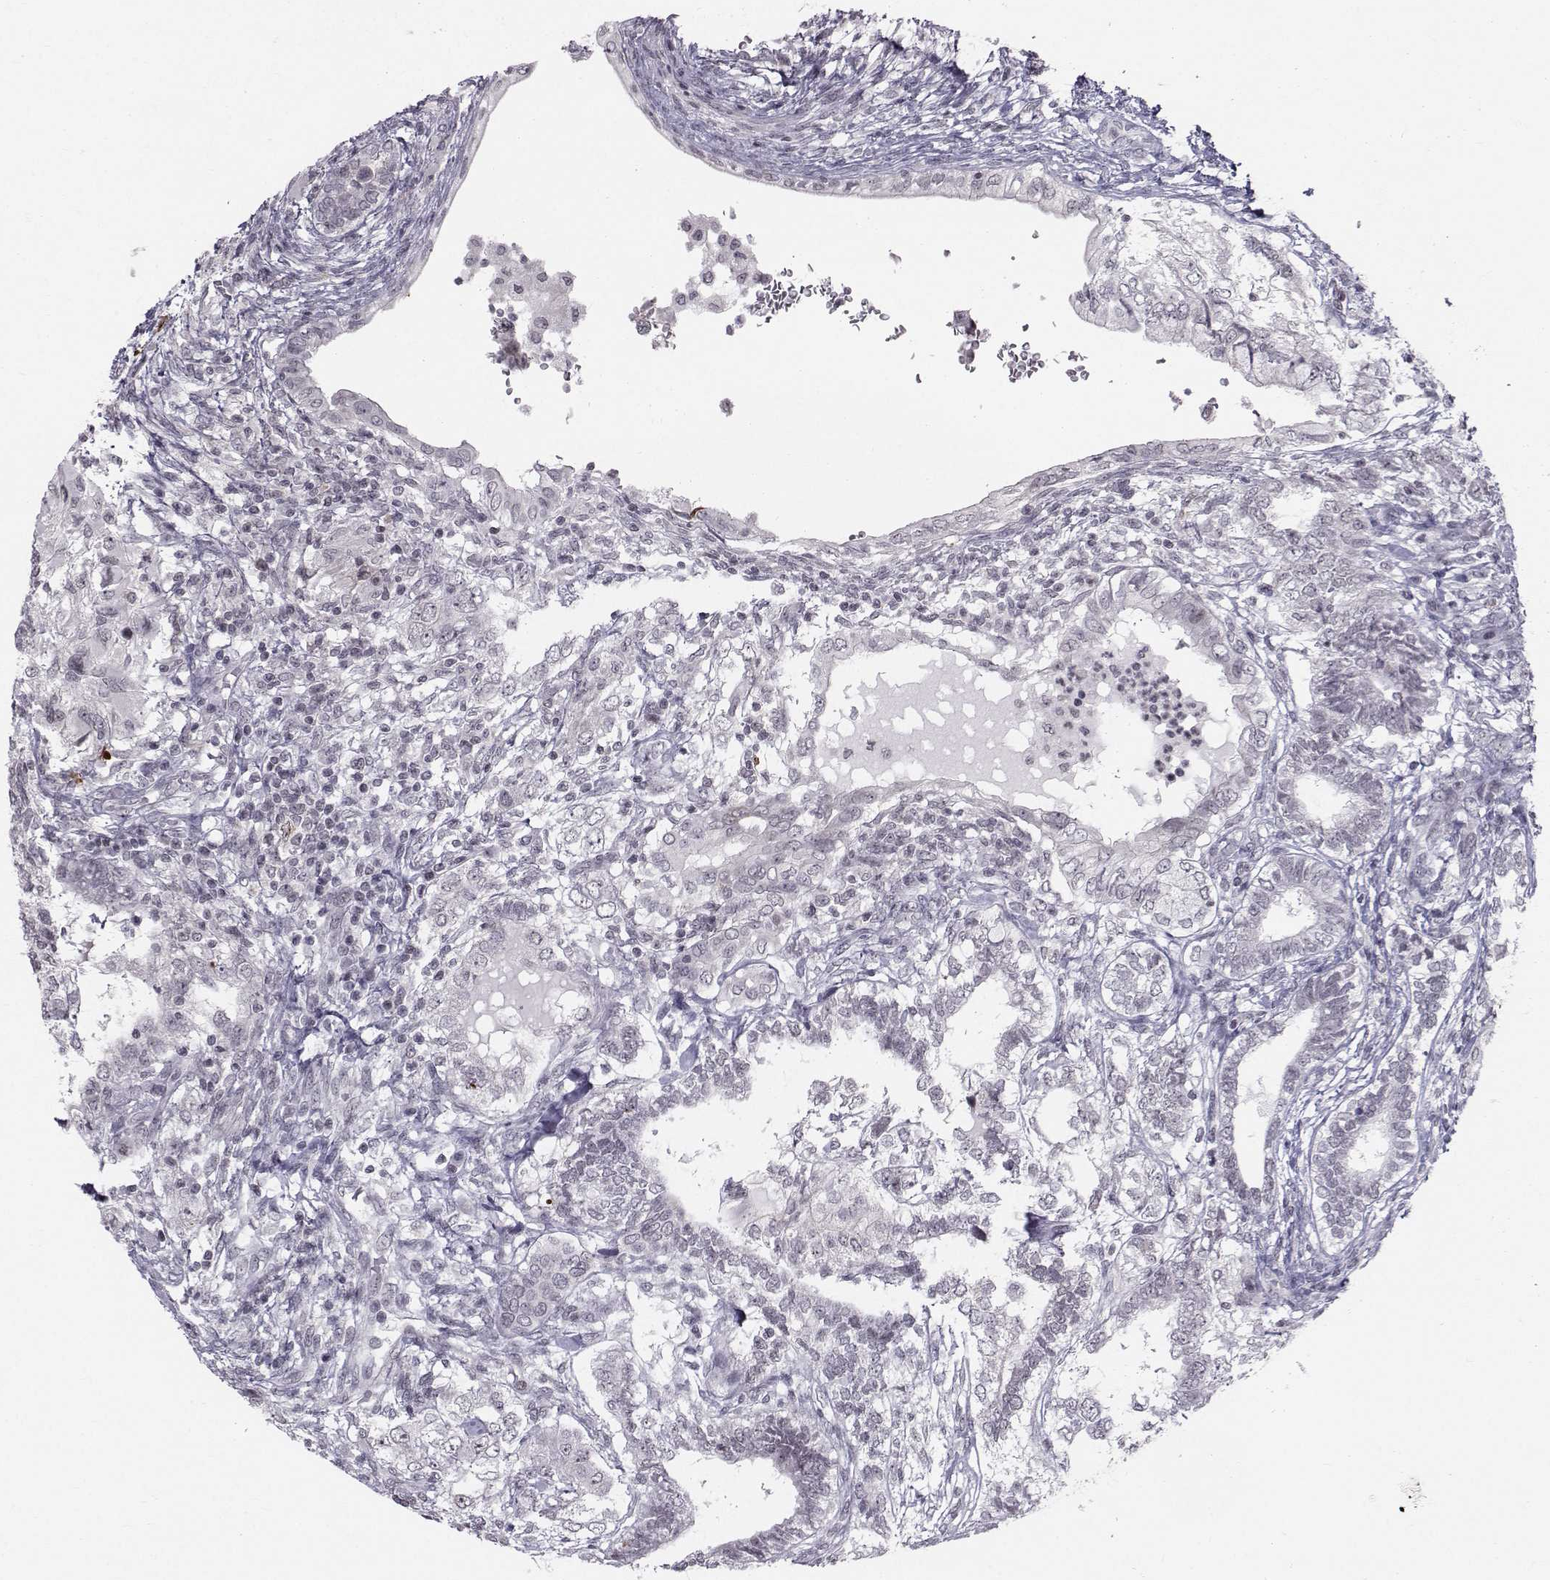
{"staining": {"intensity": "negative", "quantity": "none", "location": "none"}, "tissue": "testis cancer", "cell_type": "Tumor cells", "image_type": "cancer", "snomed": [{"axis": "morphology", "description": "Seminoma, NOS"}, {"axis": "morphology", "description": "Carcinoma, Embryonal, NOS"}, {"axis": "topography", "description": "Testis"}], "caption": "Immunohistochemical staining of testis cancer displays no significant positivity in tumor cells. (DAB IHC with hematoxylin counter stain).", "gene": "MARCHF4", "patient": {"sex": "male", "age": 41}}